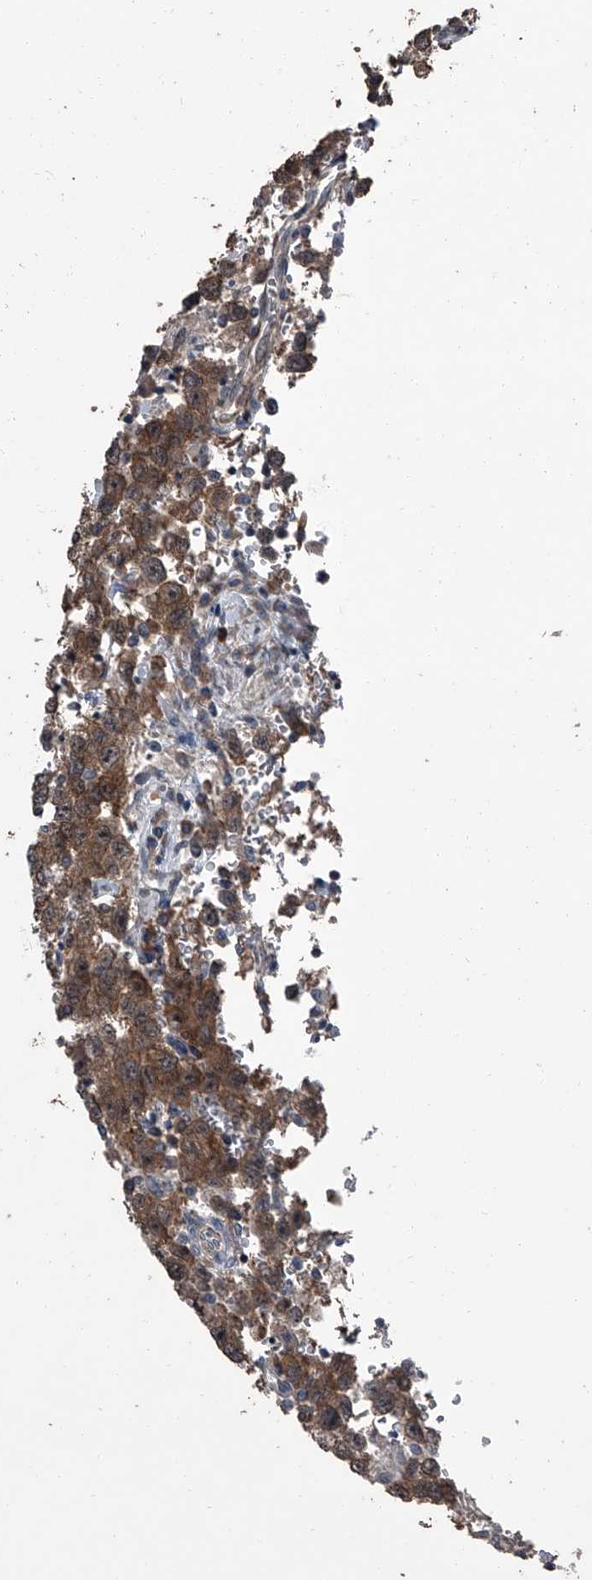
{"staining": {"intensity": "moderate", "quantity": ">75%", "location": "cytoplasmic/membranous"}, "tissue": "testis cancer", "cell_type": "Tumor cells", "image_type": "cancer", "snomed": [{"axis": "morphology", "description": "Seminoma, NOS"}, {"axis": "topography", "description": "Testis"}], "caption": "Immunohistochemical staining of human testis cancer (seminoma) displays medium levels of moderate cytoplasmic/membranous staining in about >75% of tumor cells. (brown staining indicates protein expression, while blue staining denotes nuclei).", "gene": "OARD1", "patient": {"sex": "male", "age": 41}}